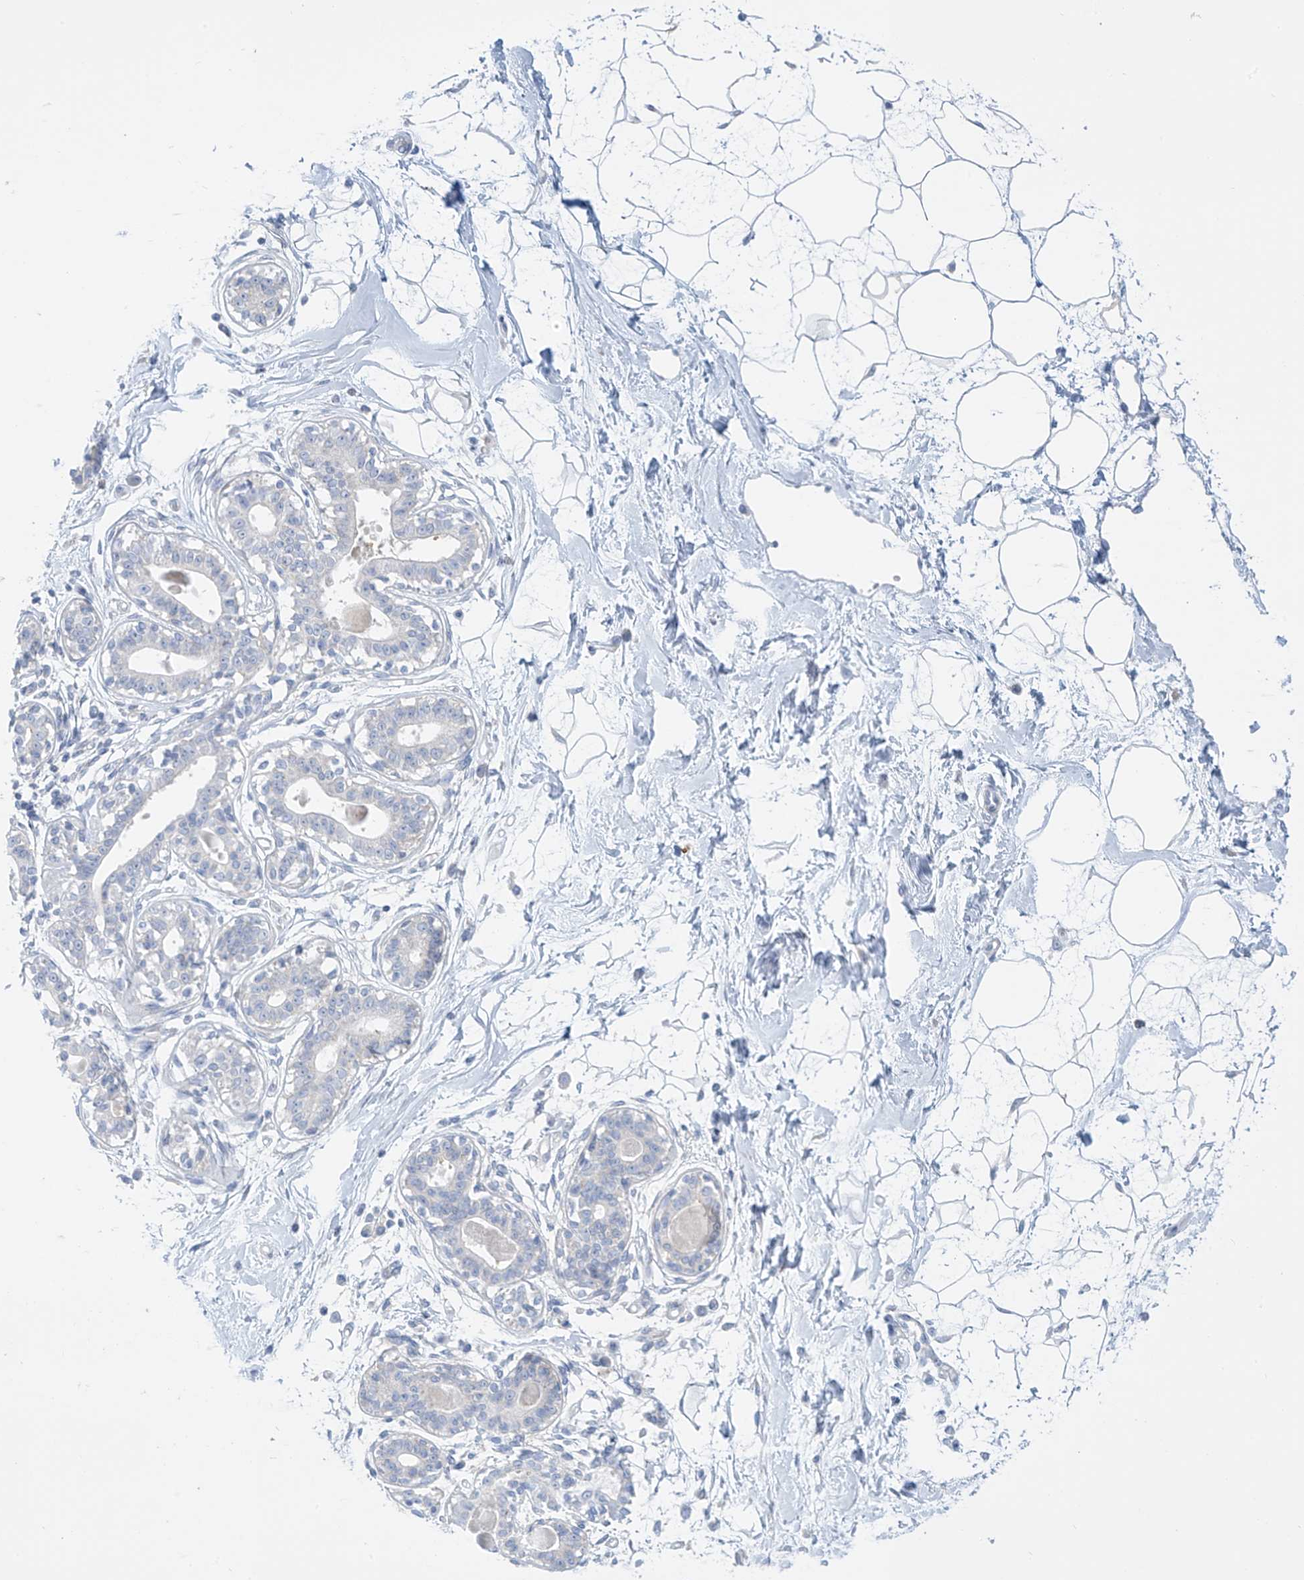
{"staining": {"intensity": "negative", "quantity": "none", "location": "none"}, "tissue": "breast", "cell_type": "Adipocytes", "image_type": "normal", "snomed": [{"axis": "morphology", "description": "Normal tissue, NOS"}, {"axis": "topography", "description": "Breast"}], "caption": "Adipocytes are negative for brown protein staining in benign breast. Brightfield microscopy of IHC stained with DAB (brown) and hematoxylin (blue), captured at high magnification.", "gene": "FABP2", "patient": {"sex": "female", "age": 45}}